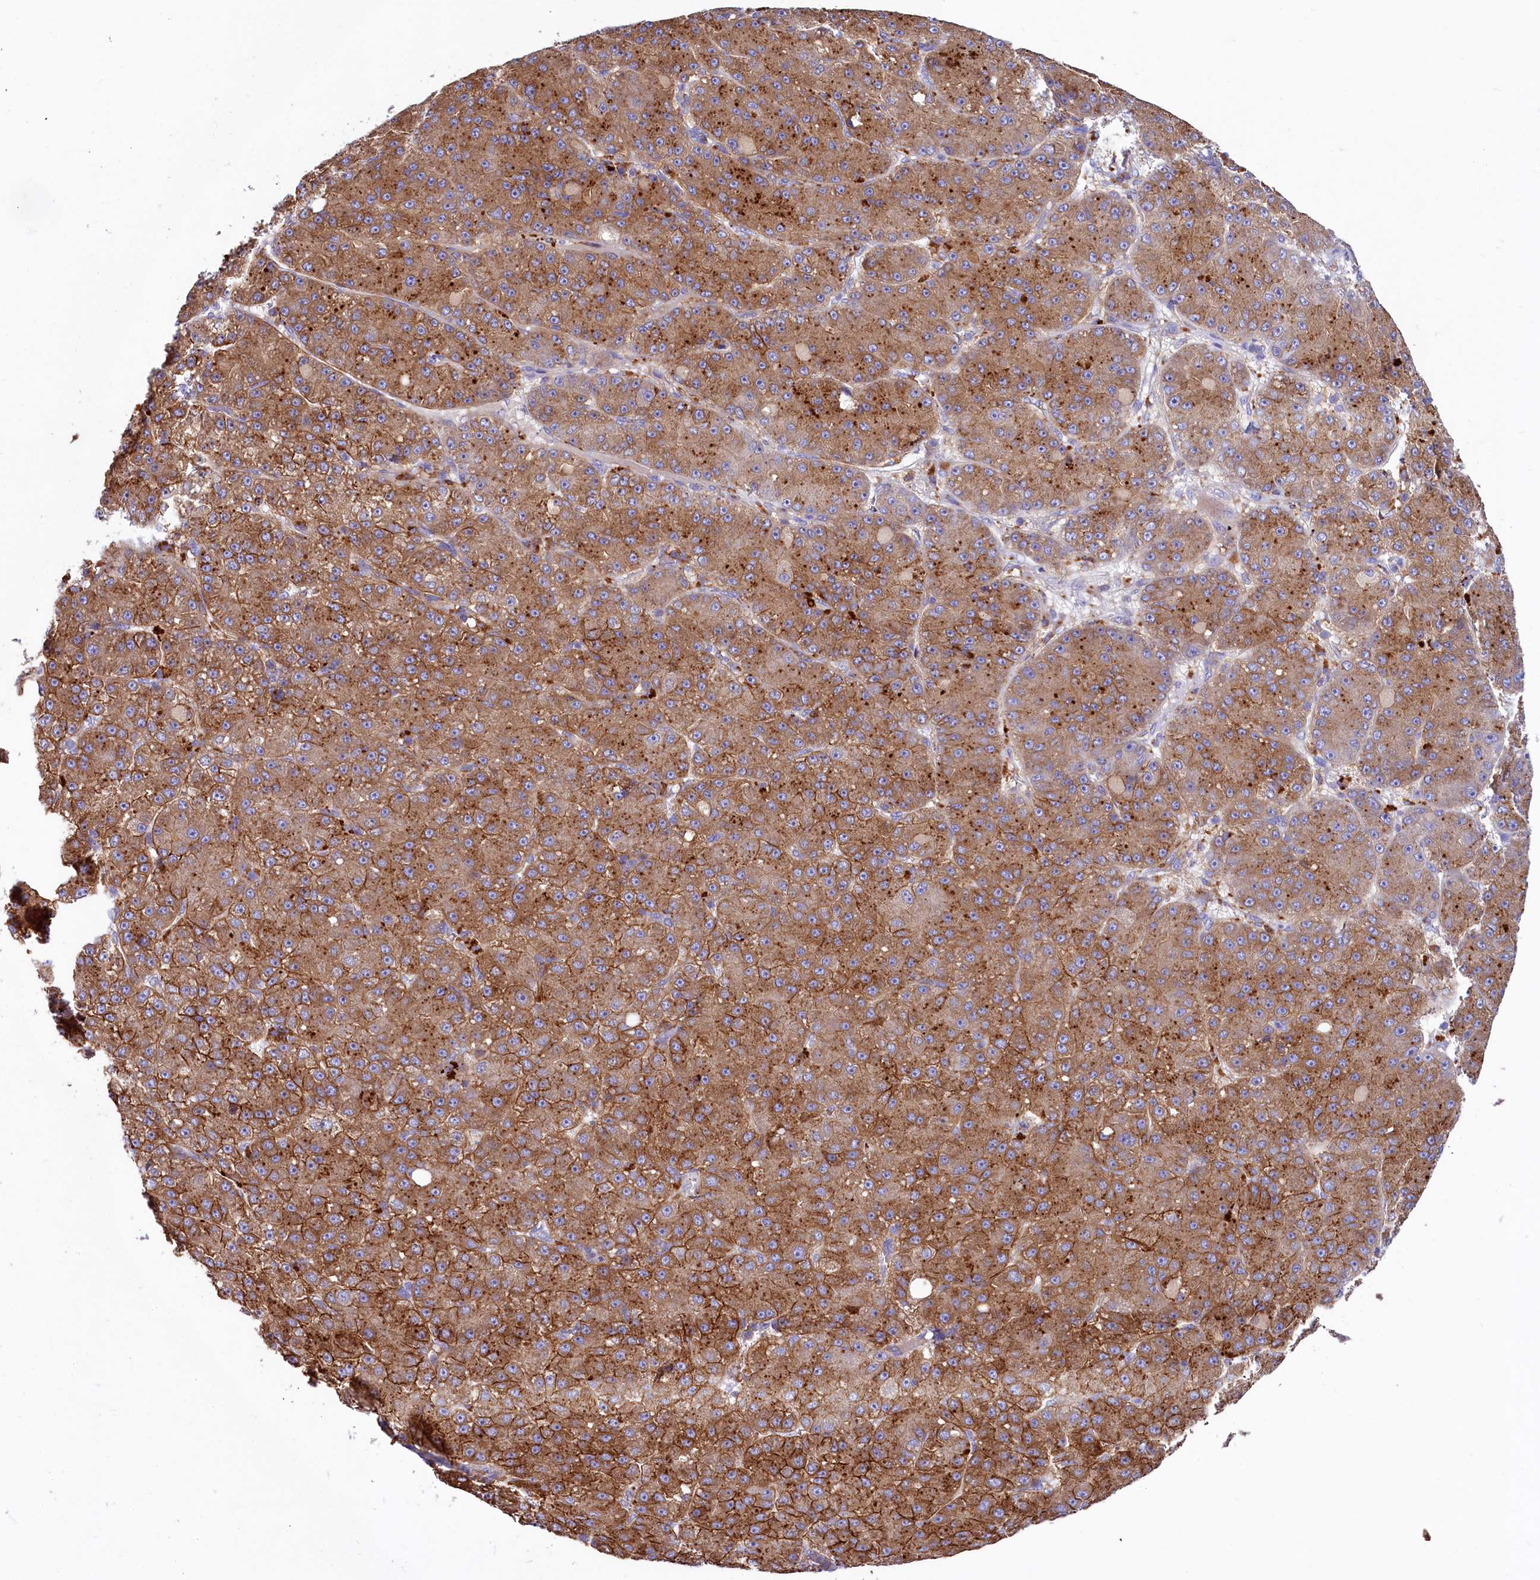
{"staining": {"intensity": "moderate", "quantity": ">75%", "location": "cytoplasmic/membranous"}, "tissue": "liver cancer", "cell_type": "Tumor cells", "image_type": "cancer", "snomed": [{"axis": "morphology", "description": "Carcinoma, Hepatocellular, NOS"}, {"axis": "topography", "description": "Liver"}], "caption": "Immunohistochemistry (IHC) image of liver cancer stained for a protein (brown), which reveals medium levels of moderate cytoplasmic/membranous staining in about >75% of tumor cells.", "gene": "HPS6", "patient": {"sex": "male", "age": 67}}